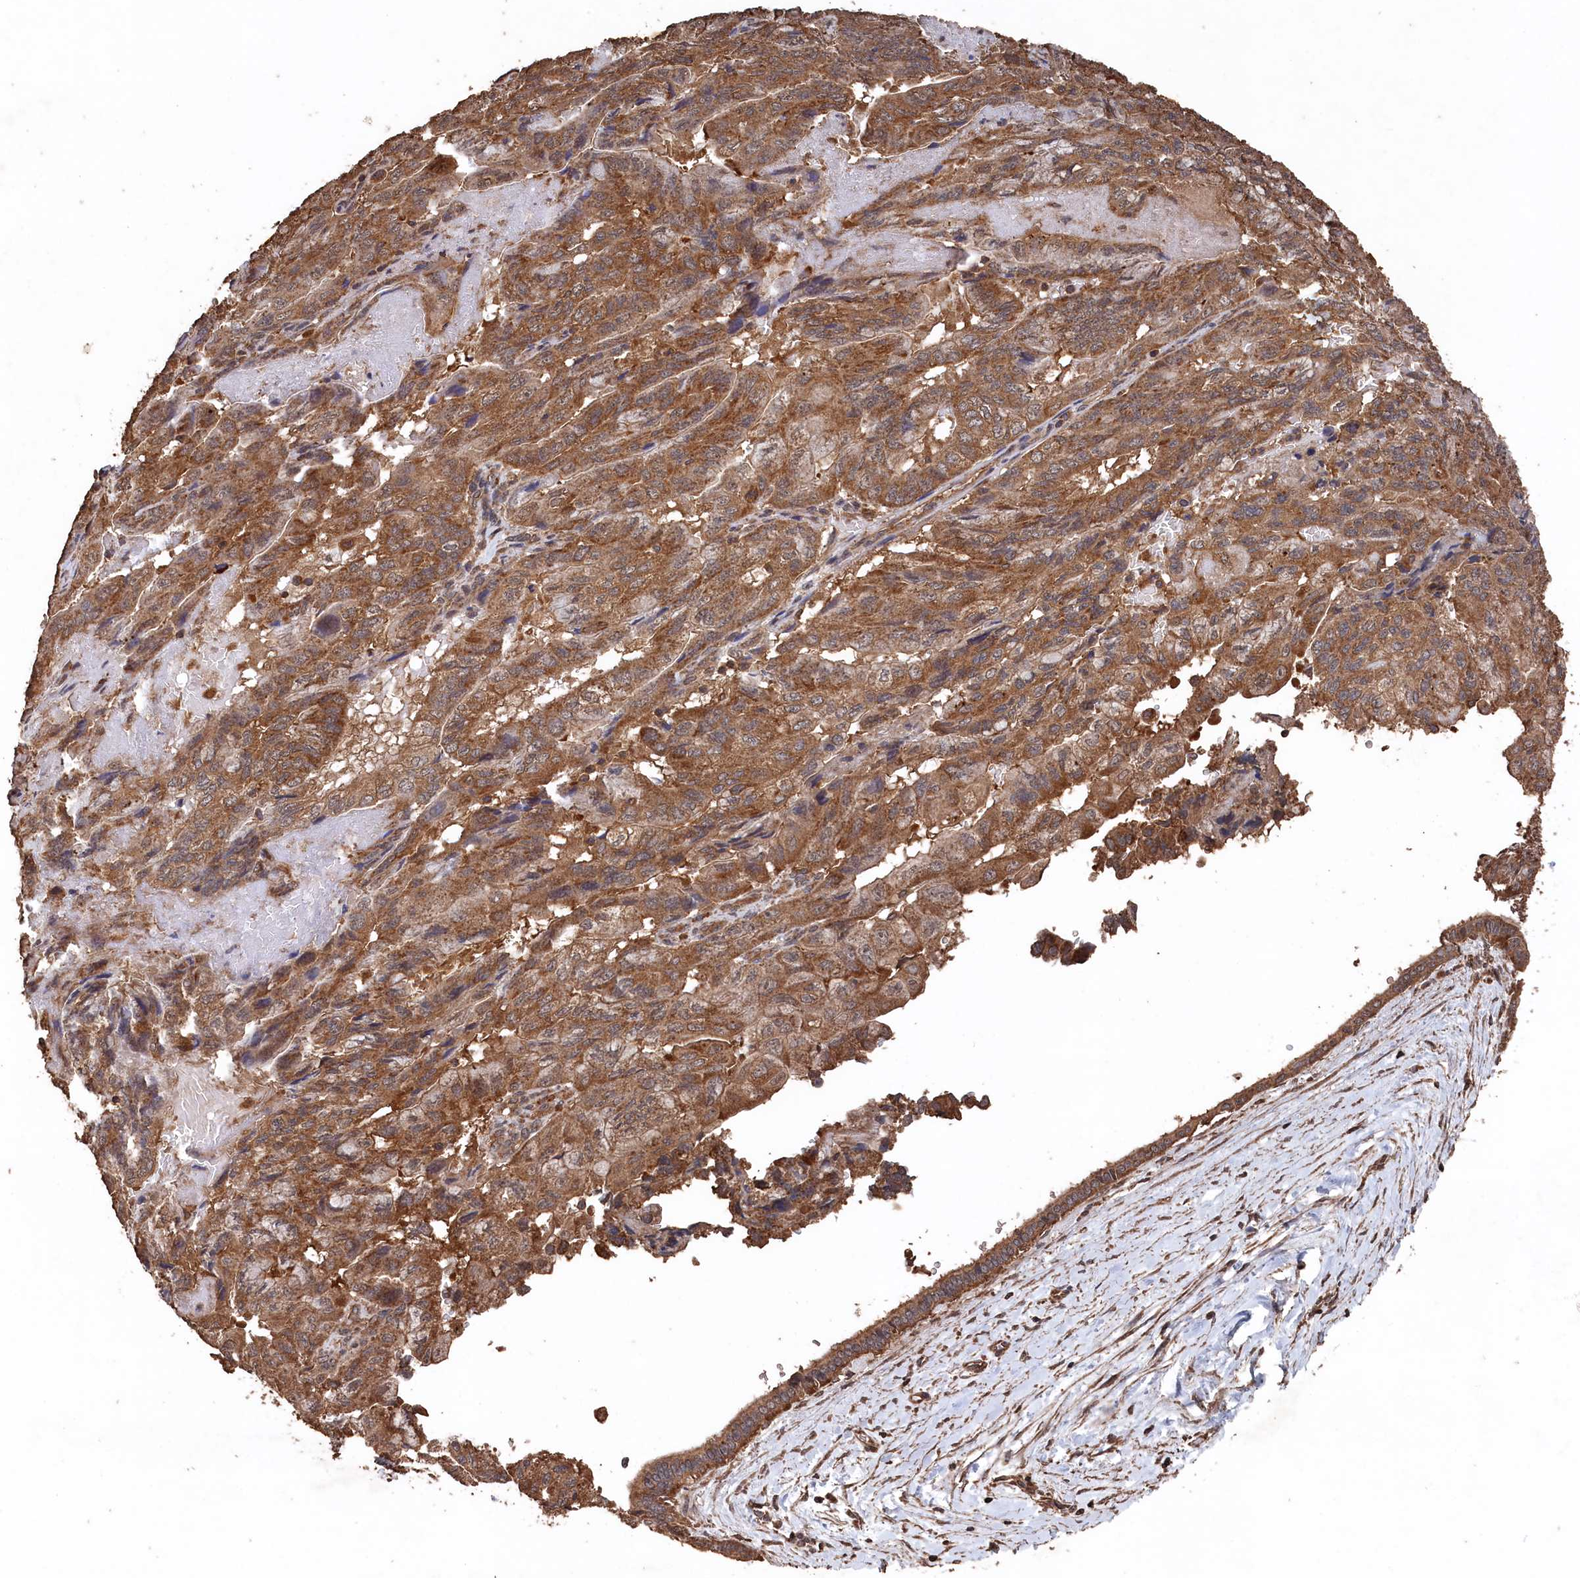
{"staining": {"intensity": "moderate", "quantity": ">75%", "location": "cytoplasmic/membranous"}, "tissue": "pancreatic cancer", "cell_type": "Tumor cells", "image_type": "cancer", "snomed": [{"axis": "morphology", "description": "Adenocarcinoma, NOS"}, {"axis": "topography", "description": "Pancreas"}], "caption": "This micrograph exhibits IHC staining of human pancreatic cancer (adenocarcinoma), with medium moderate cytoplasmic/membranous positivity in approximately >75% of tumor cells.", "gene": "SNX33", "patient": {"sex": "male", "age": 51}}